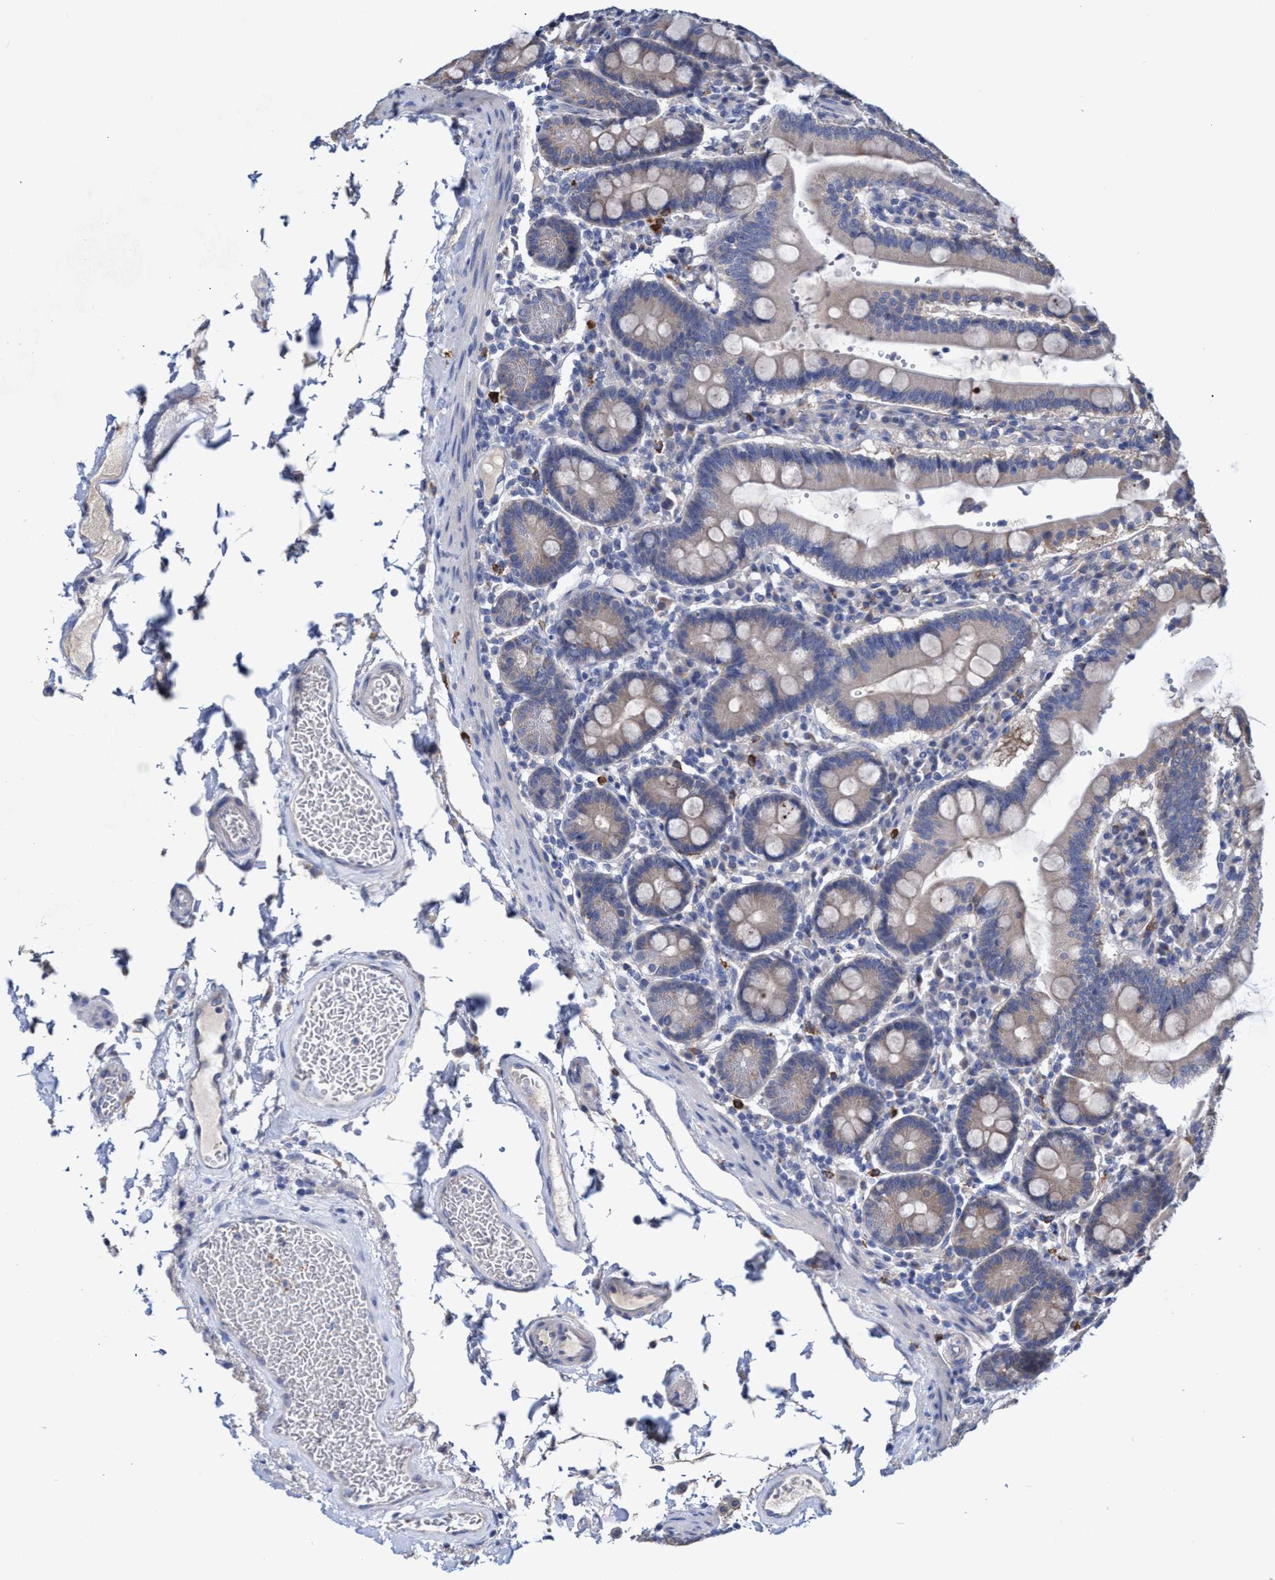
{"staining": {"intensity": "weak", "quantity": "<25%", "location": "cytoplasmic/membranous"}, "tissue": "duodenum", "cell_type": "Glandular cells", "image_type": "normal", "snomed": [{"axis": "morphology", "description": "Normal tissue, NOS"}, {"axis": "topography", "description": "Small intestine, NOS"}], "caption": "There is no significant staining in glandular cells of duodenum. (Stains: DAB (3,3'-diaminobenzidine) immunohistochemistry (IHC) with hematoxylin counter stain, Microscopy: brightfield microscopy at high magnification).", "gene": "SVEP1", "patient": {"sex": "female", "age": 71}}